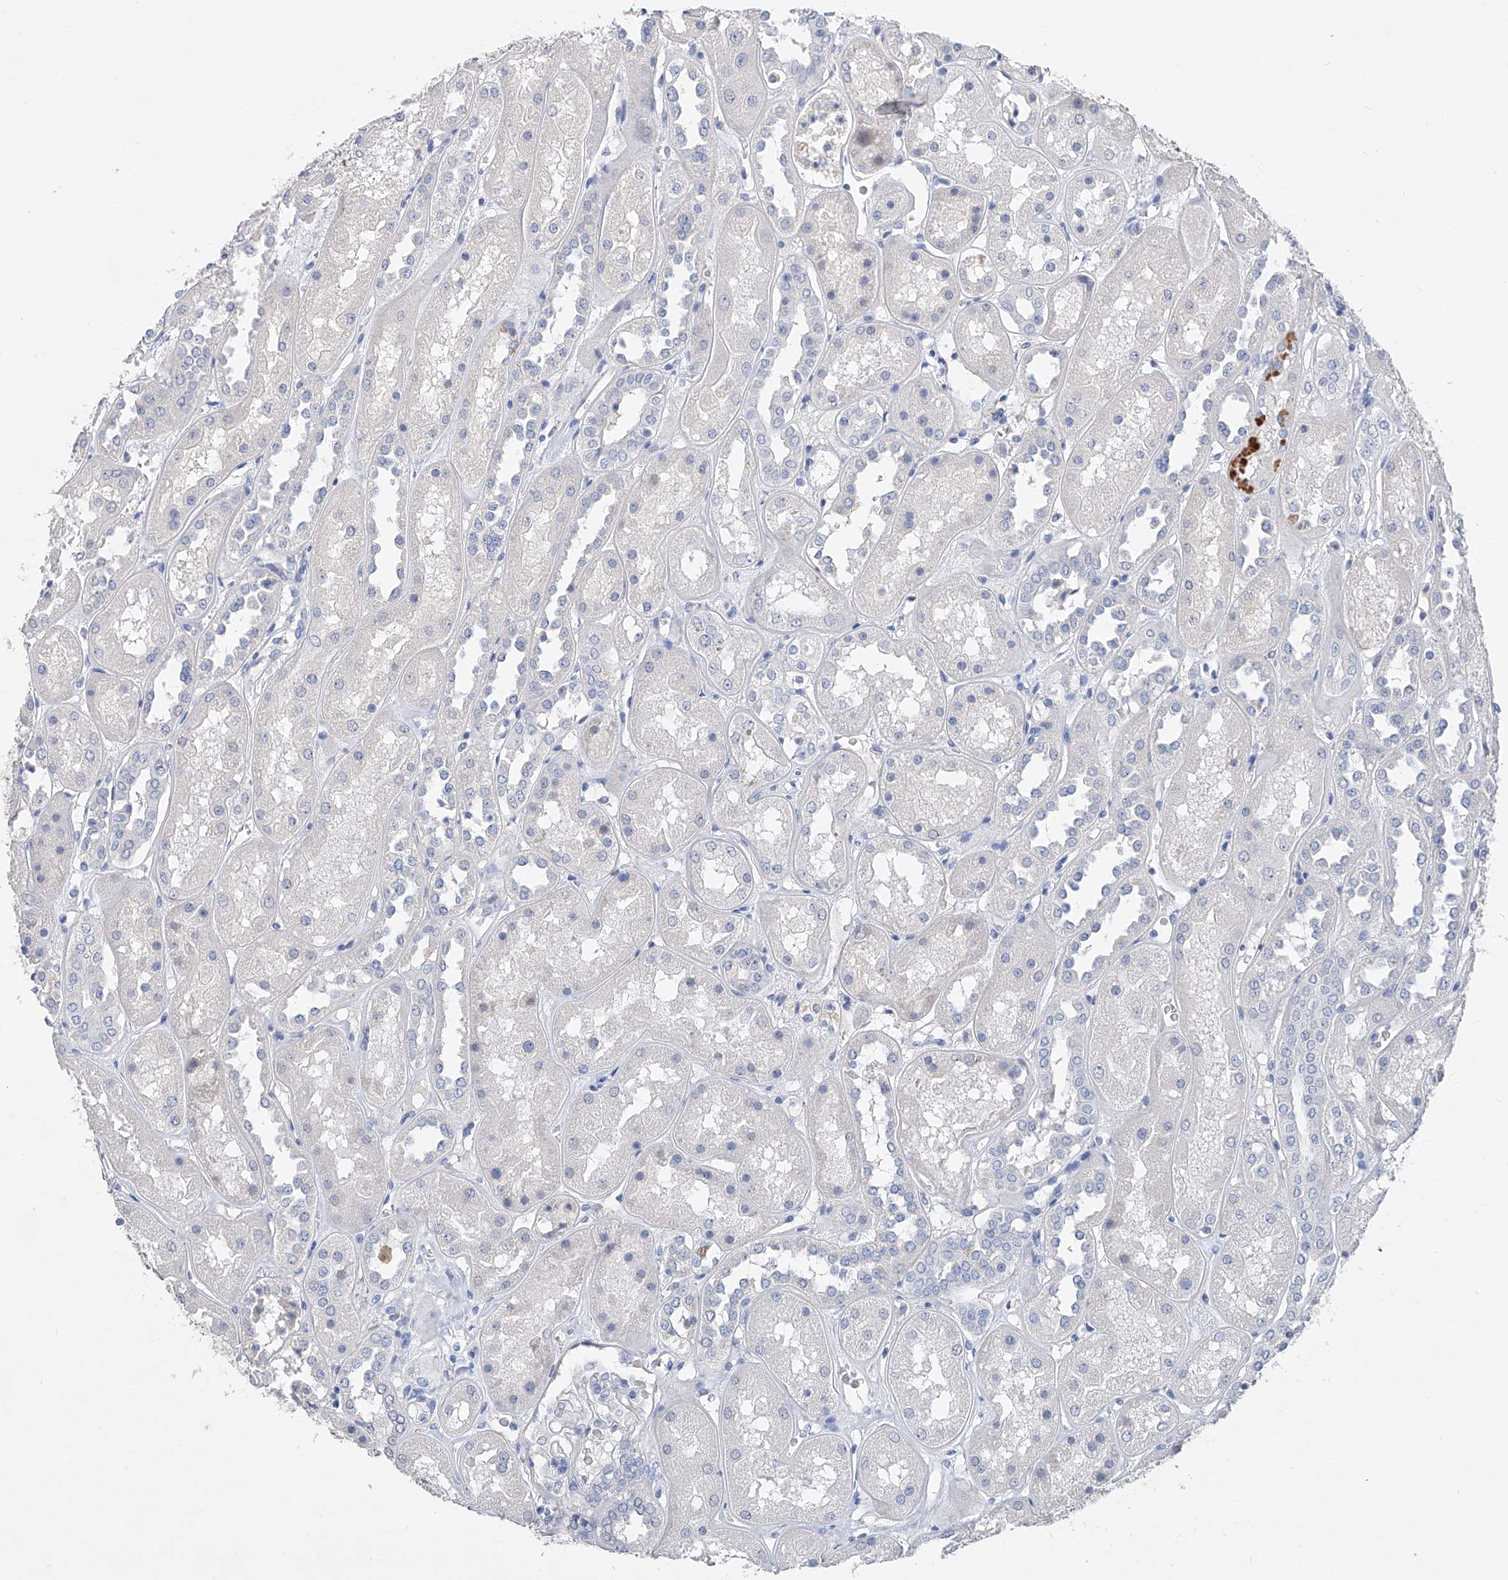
{"staining": {"intensity": "negative", "quantity": "none", "location": "none"}, "tissue": "kidney", "cell_type": "Cells in glomeruli", "image_type": "normal", "snomed": [{"axis": "morphology", "description": "Normal tissue, NOS"}, {"axis": "topography", "description": "Kidney"}], "caption": "The image shows no significant staining in cells in glomeruli of kidney.", "gene": "ADRA1A", "patient": {"sex": "male", "age": 70}}